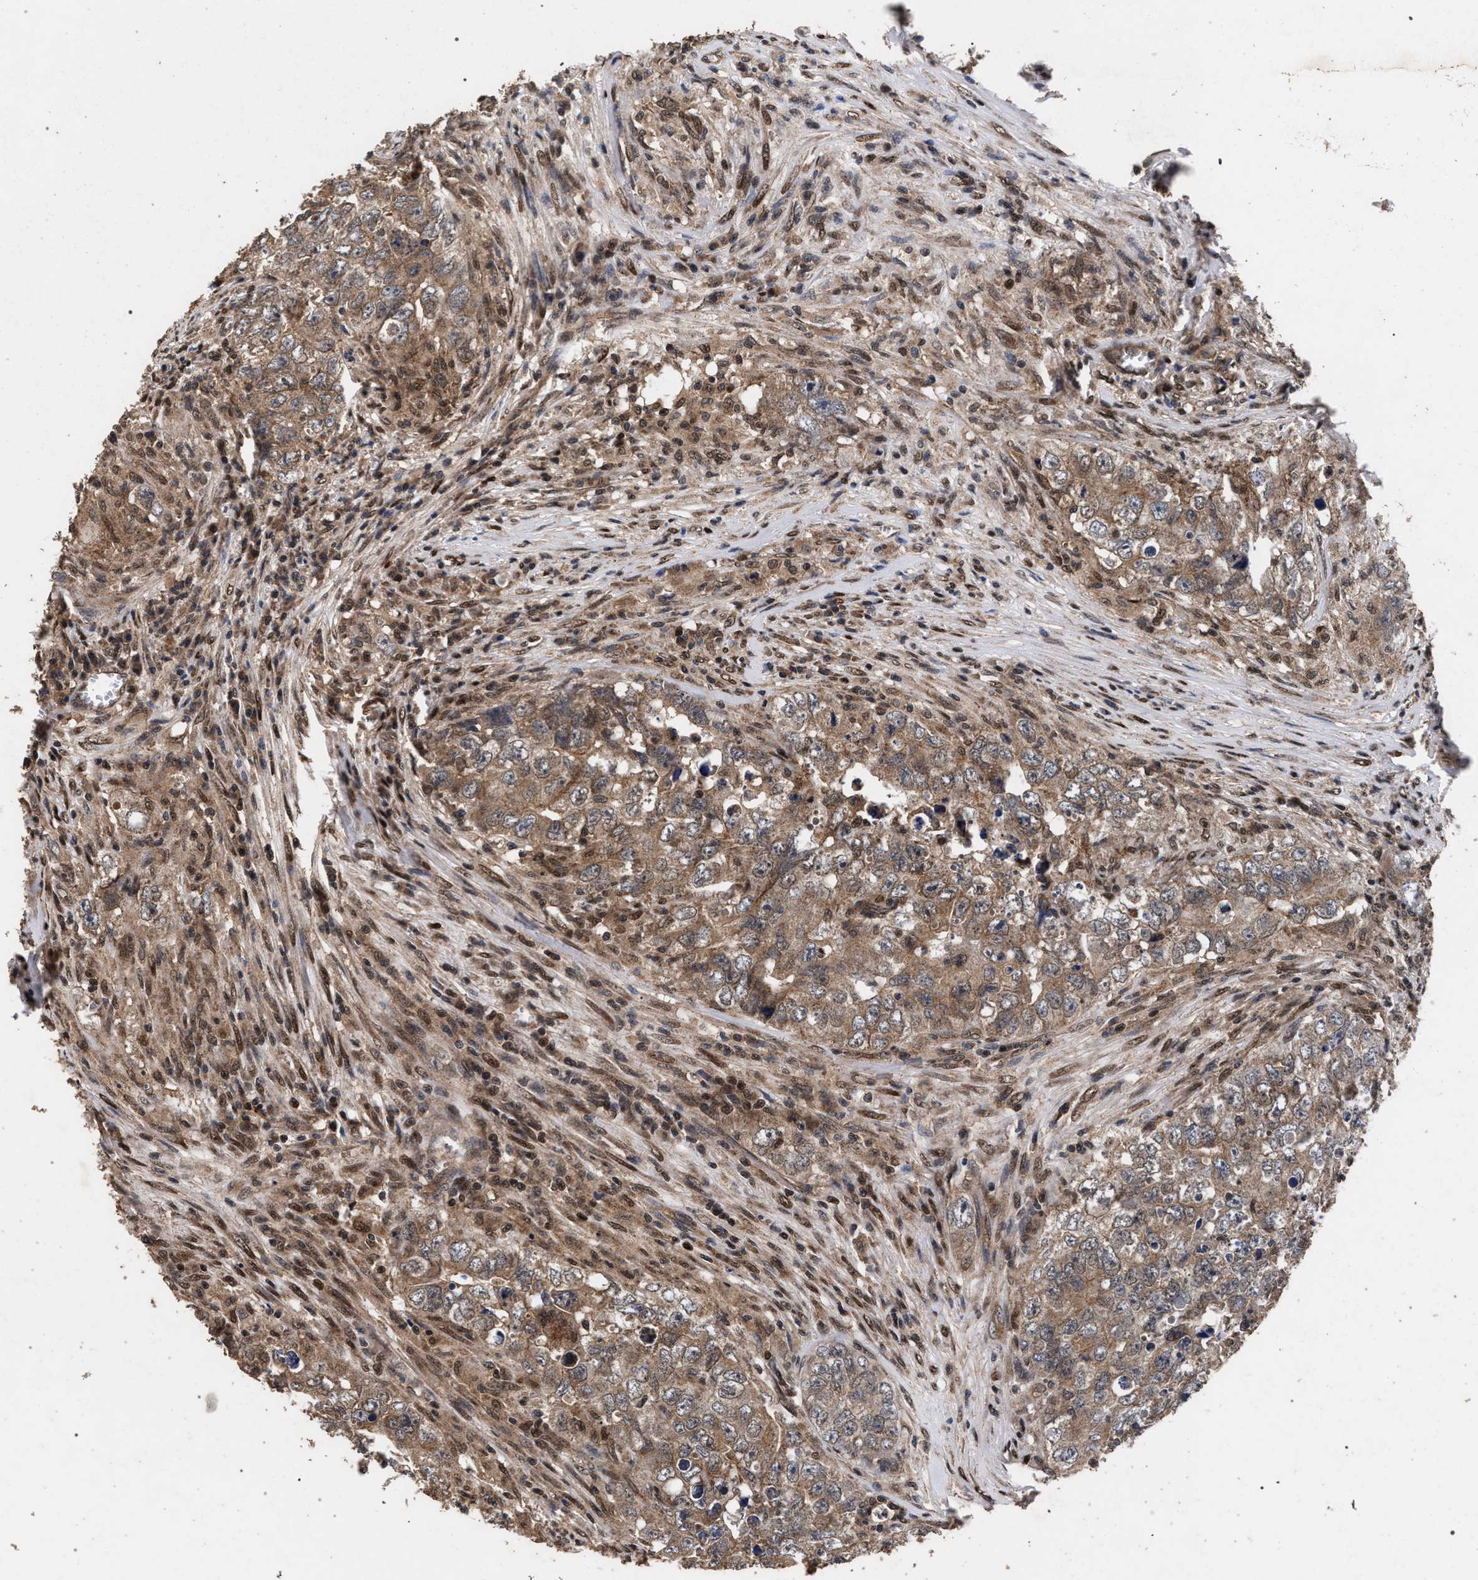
{"staining": {"intensity": "moderate", "quantity": ">75%", "location": "cytoplasmic/membranous"}, "tissue": "testis cancer", "cell_type": "Tumor cells", "image_type": "cancer", "snomed": [{"axis": "morphology", "description": "Seminoma, NOS"}, {"axis": "morphology", "description": "Carcinoma, Embryonal, NOS"}, {"axis": "topography", "description": "Testis"}], "caption": "DAB immunohistochemical staining of embryonal carcinoma (testis) demonstrates moderate cytoplasmic/membranous protein positivity in approximately >75% of tumor cells. (DAB = brown stain, brightfield microscopy at high magnification).", "gene": "ACOX1", "patient": {"sex": "male", "age": 43}}